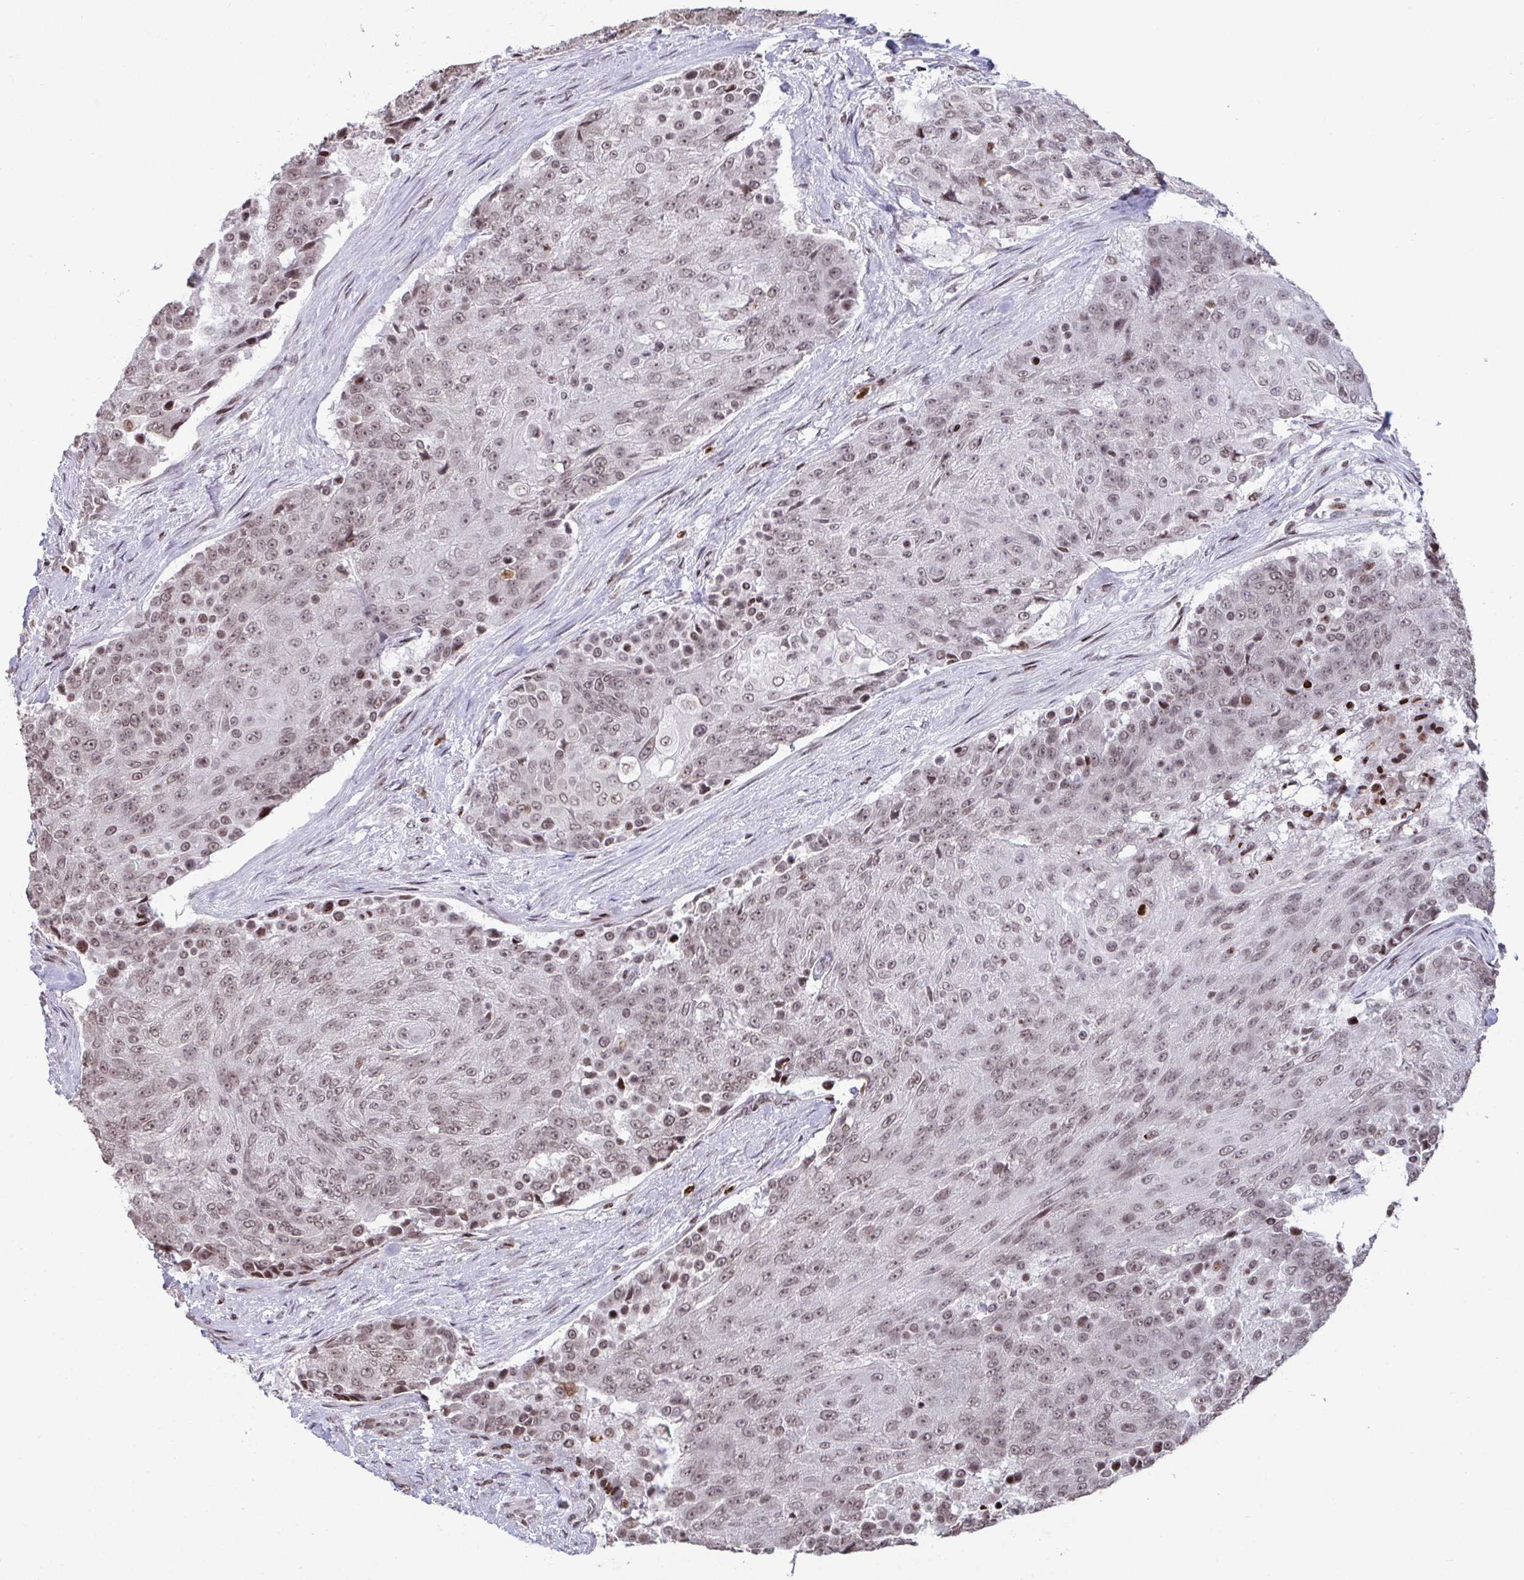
{"staining": {"intensity": "weak", "quantity": ">75%", "location": "nuclear"}, "tissue": "urothelial cancer", "cell_type": "Tumor cells", "image_type": "cancer", "snomed": [{"axis": "morphology", "description": "Urothelial carcinoma, High grade"}, {"axis": "topography", "description": "Urinary bladder"}], "caption": "High-grade urothelial carcinoma stained with a protein marker shows weak staining in tumor cells.", "gene": "NIP7", "patient": {"sex": "female", "age": 63}}